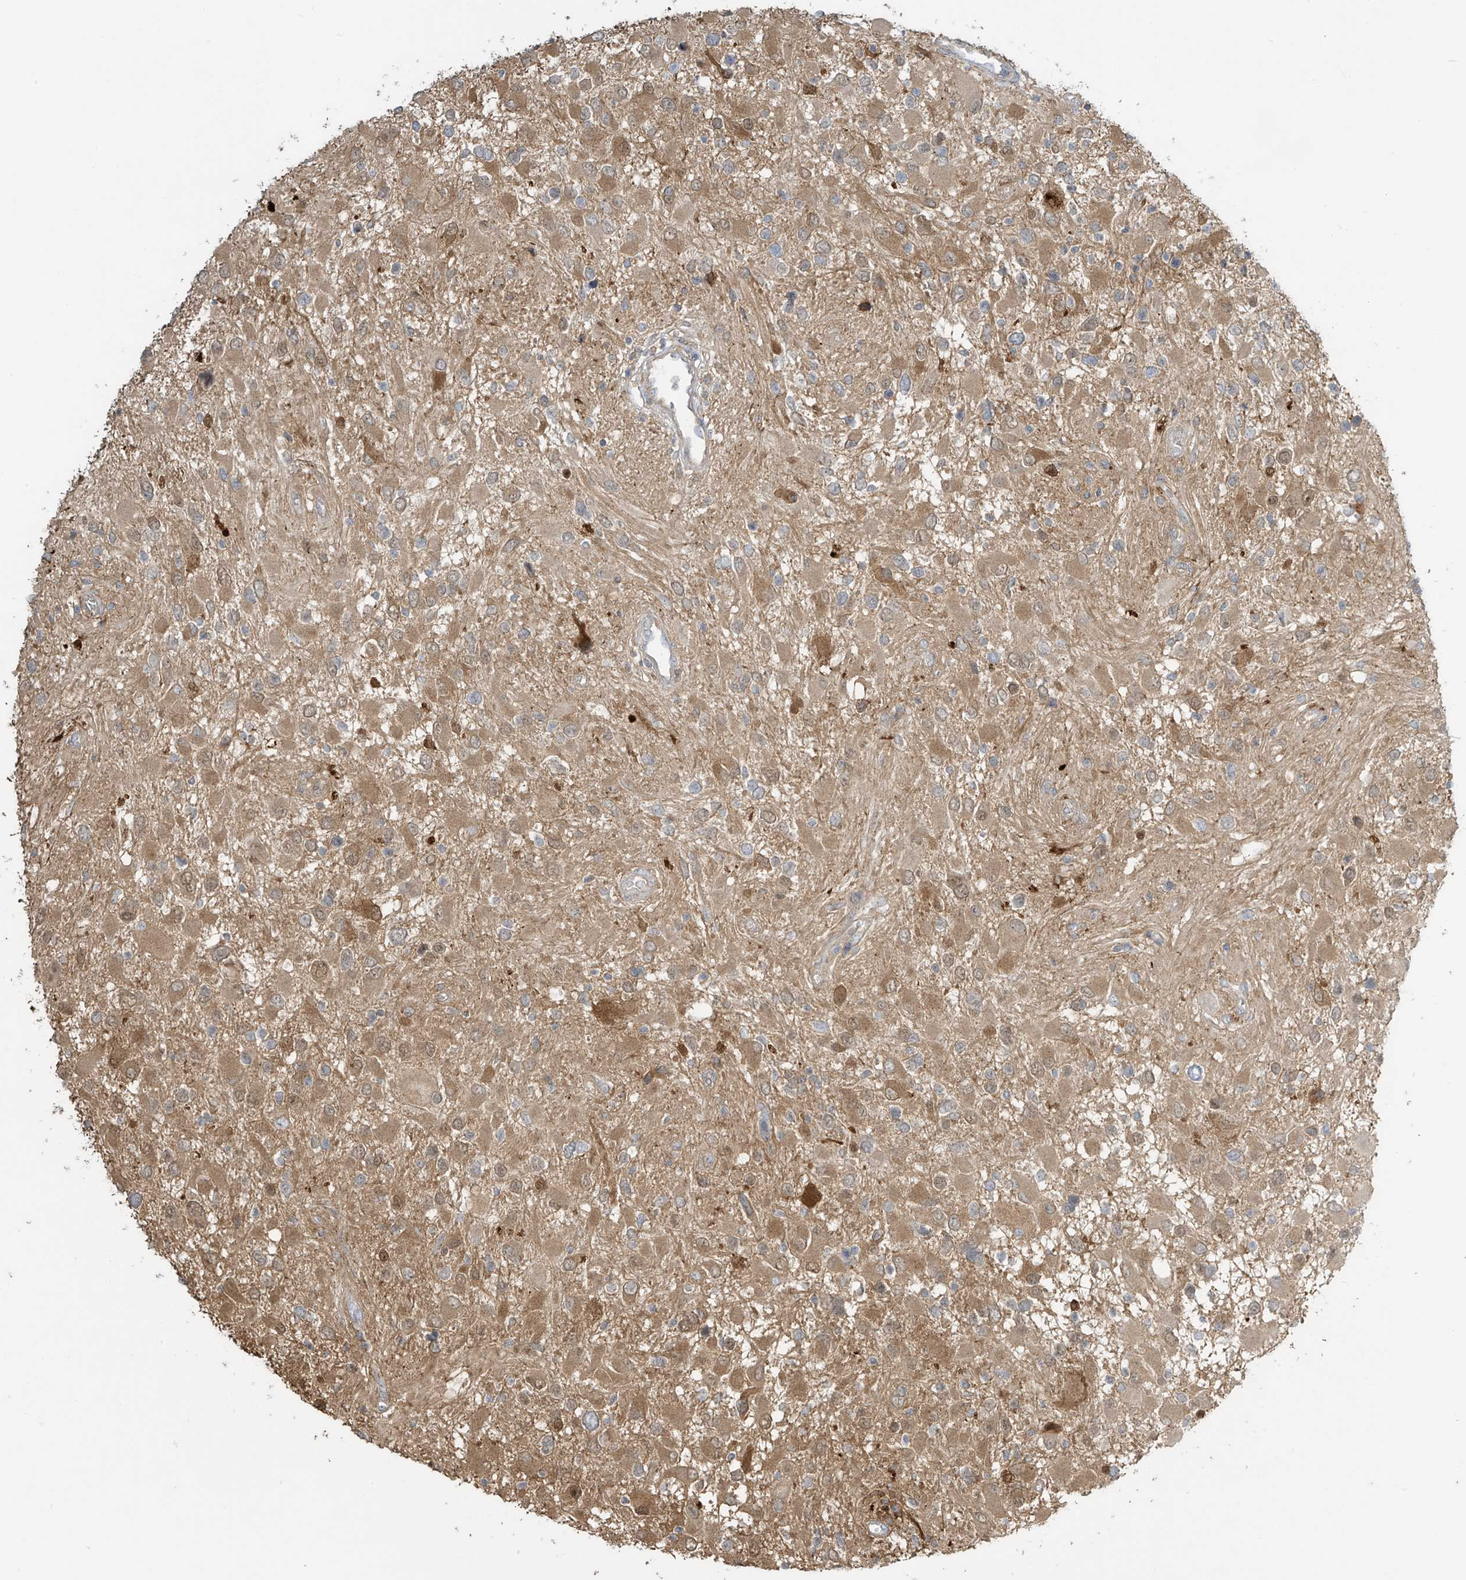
{"staining": {"intensity": "moderate", "quantity": ">75%", "location": "cytoplasmic/membranous"}, "tissue": "glioma", "cell_type": "Tumor cells", "image_type": "cancer", "snomed": [{"axis": "morphology", "description": "Glioma, malignant, High grade"}, {"axis": "topography", "description": "Brain"}], "caption": "Moderate cytoplasmic/membranous expression for a protein is identified in approximately >75% of tumor cells of malignant high-grade glioma using IHC.", "gene": "TAGAP", "patient": {"sex": "male", "age": 53}}